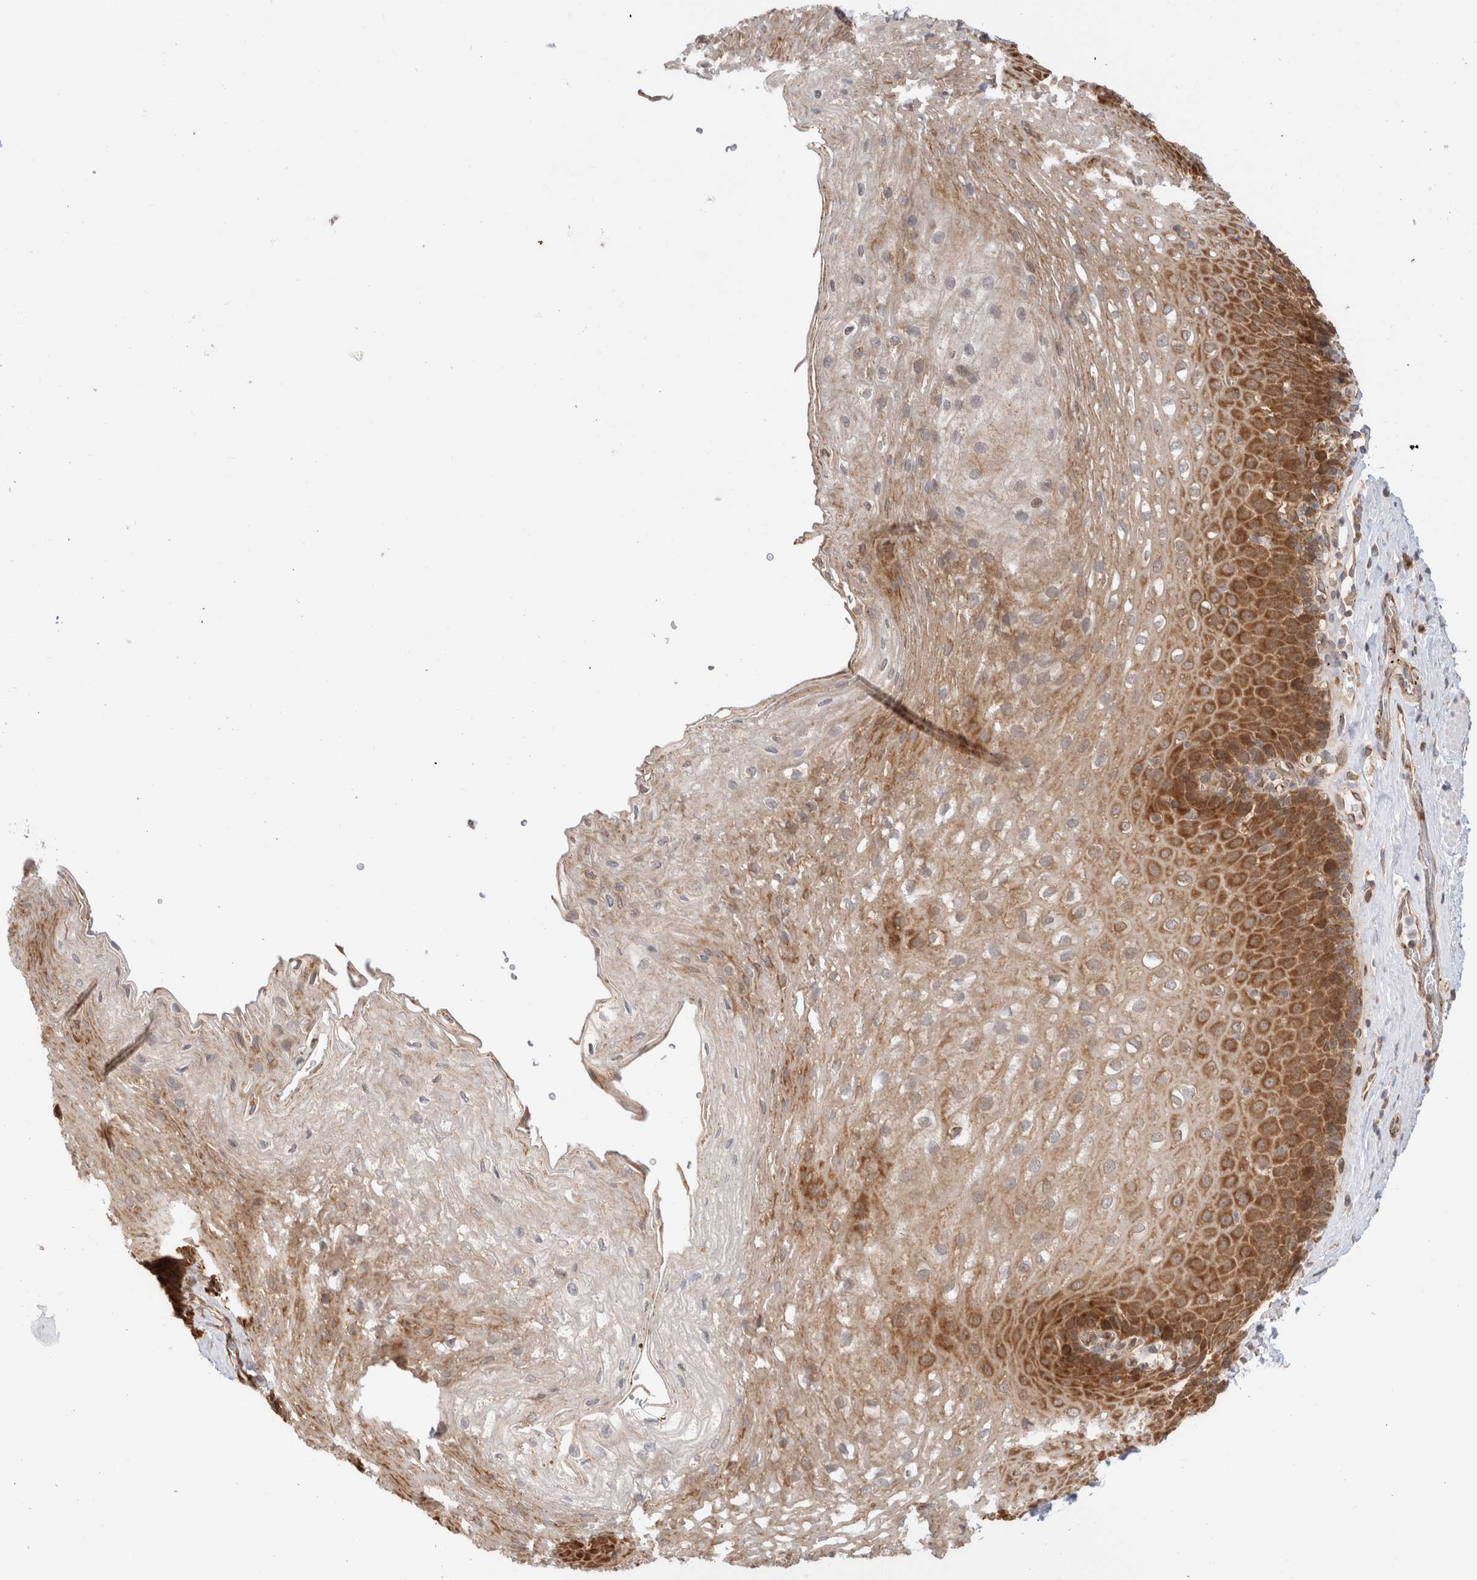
{"staining": {"intensity": "moderate", "quantity": ">75%", "location": "cytoplasmic/membranous"}, "tissue": "esophagus", "cell_type": "Squamous epithelial cells", "image_type": "normal", "snomed": [{"axis": "morphology", "description": "Normal tissue, NOS"}, {"axis": "topography", "description": "Esophagus"}], "caption": "A brown stain shows moderate cytoplasmic/membranous expression of a protein in squamous epithelial cells of unremarkable esophagus.", "gene": "ACTL9", "patient": {"sex": "female", "age": 66}}